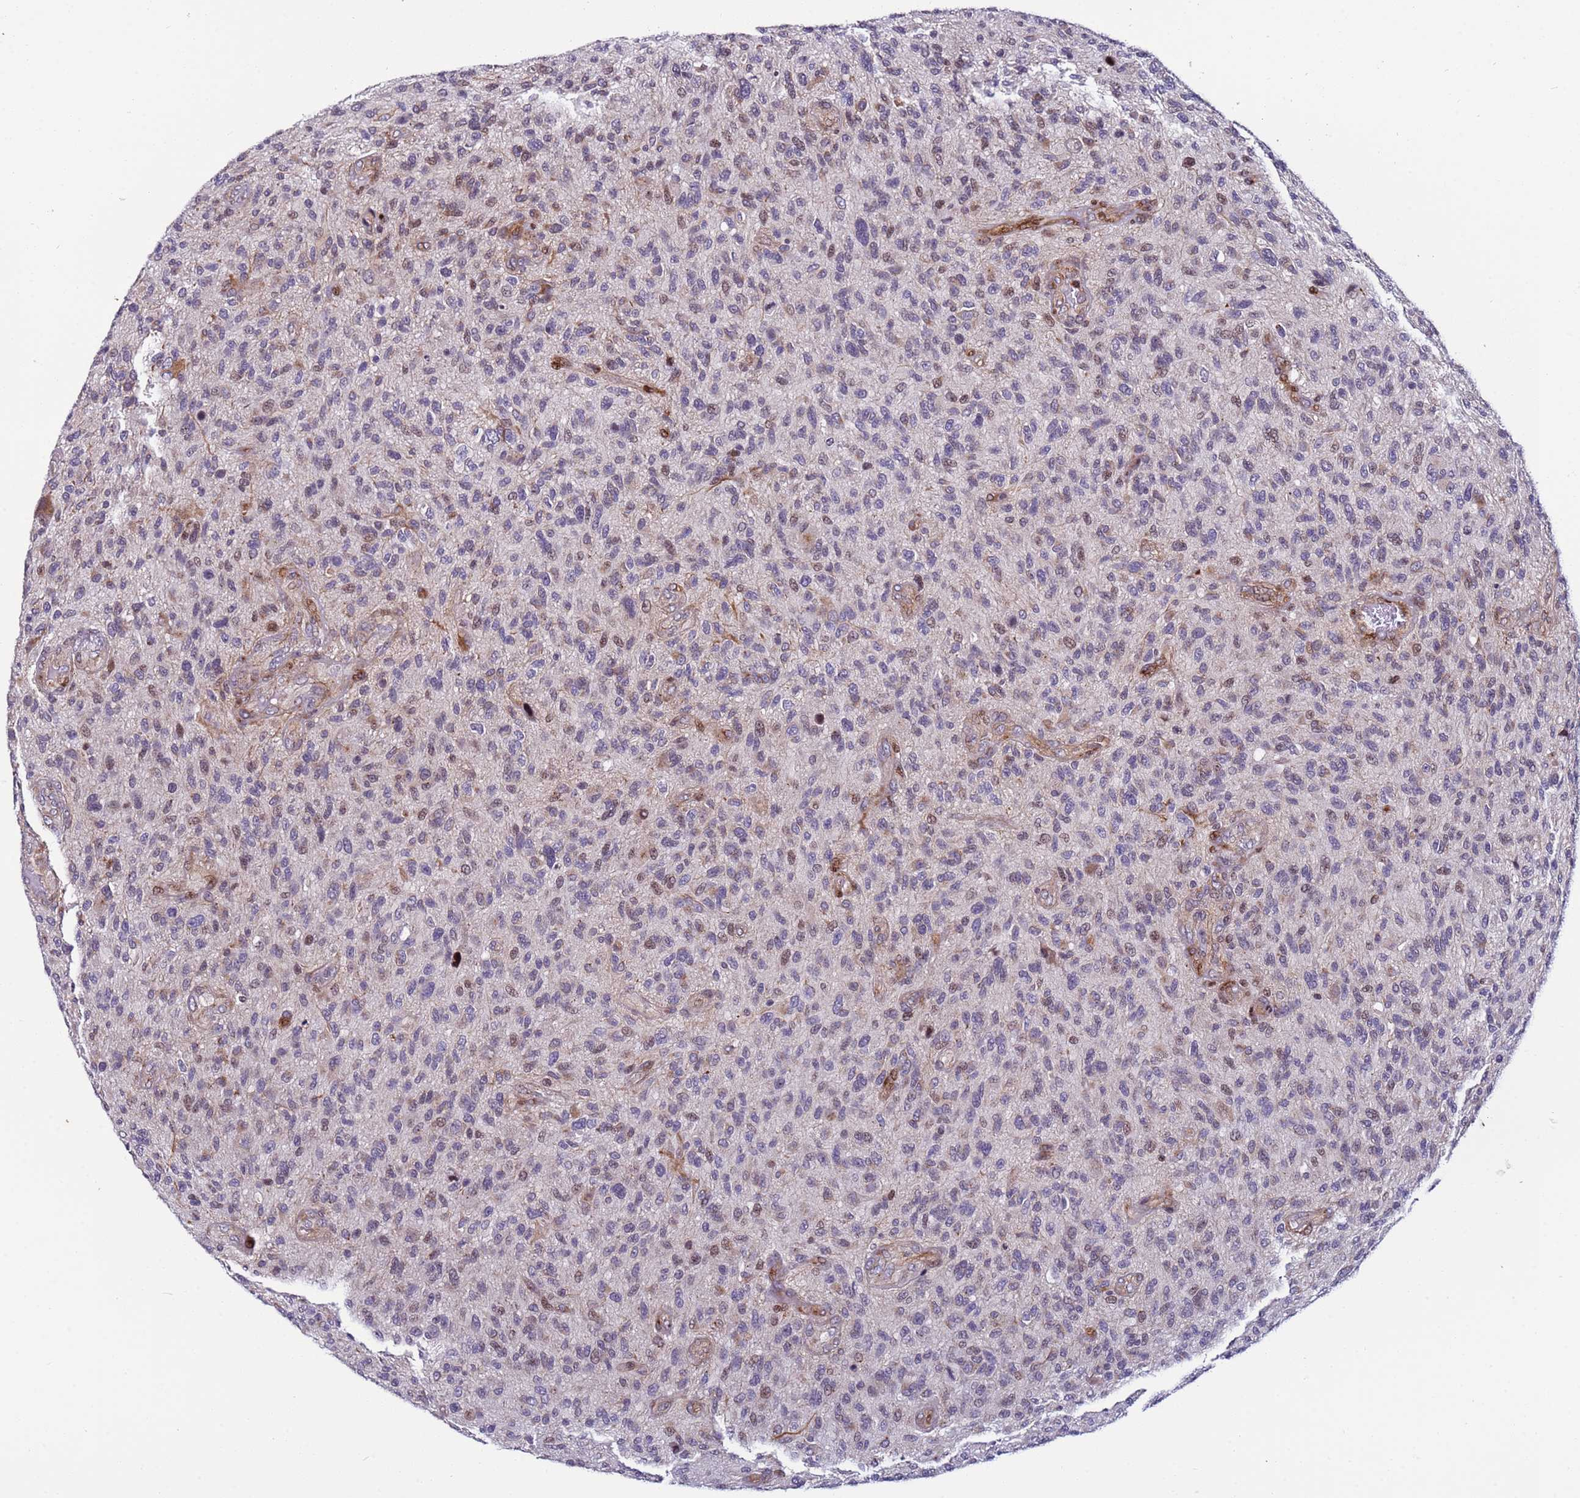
{"staining": {"intensity": "weak", "quantity": "<25%", "location": "cytoplasmic/membranous,nuclear"}, "tissue": "glioma", "cell_type": "Tumor cells", "image_type": "cancer", "snomed": [{"axis": "morphology", "description": "Glioma, malignant, High grade"}, {"axis": "topography", "description": "Brain"}], "caption": "Glioma was stained to show a protein in brown. There is no significant positivity in tumor cells. (DAB (3,3'-diaminobenzidine) immunohistochemistry (IHC) visualized using brightfield microscopy, high magnification).", "gene": "WBP11", "patient": {"sex": "male", "age": 47}}